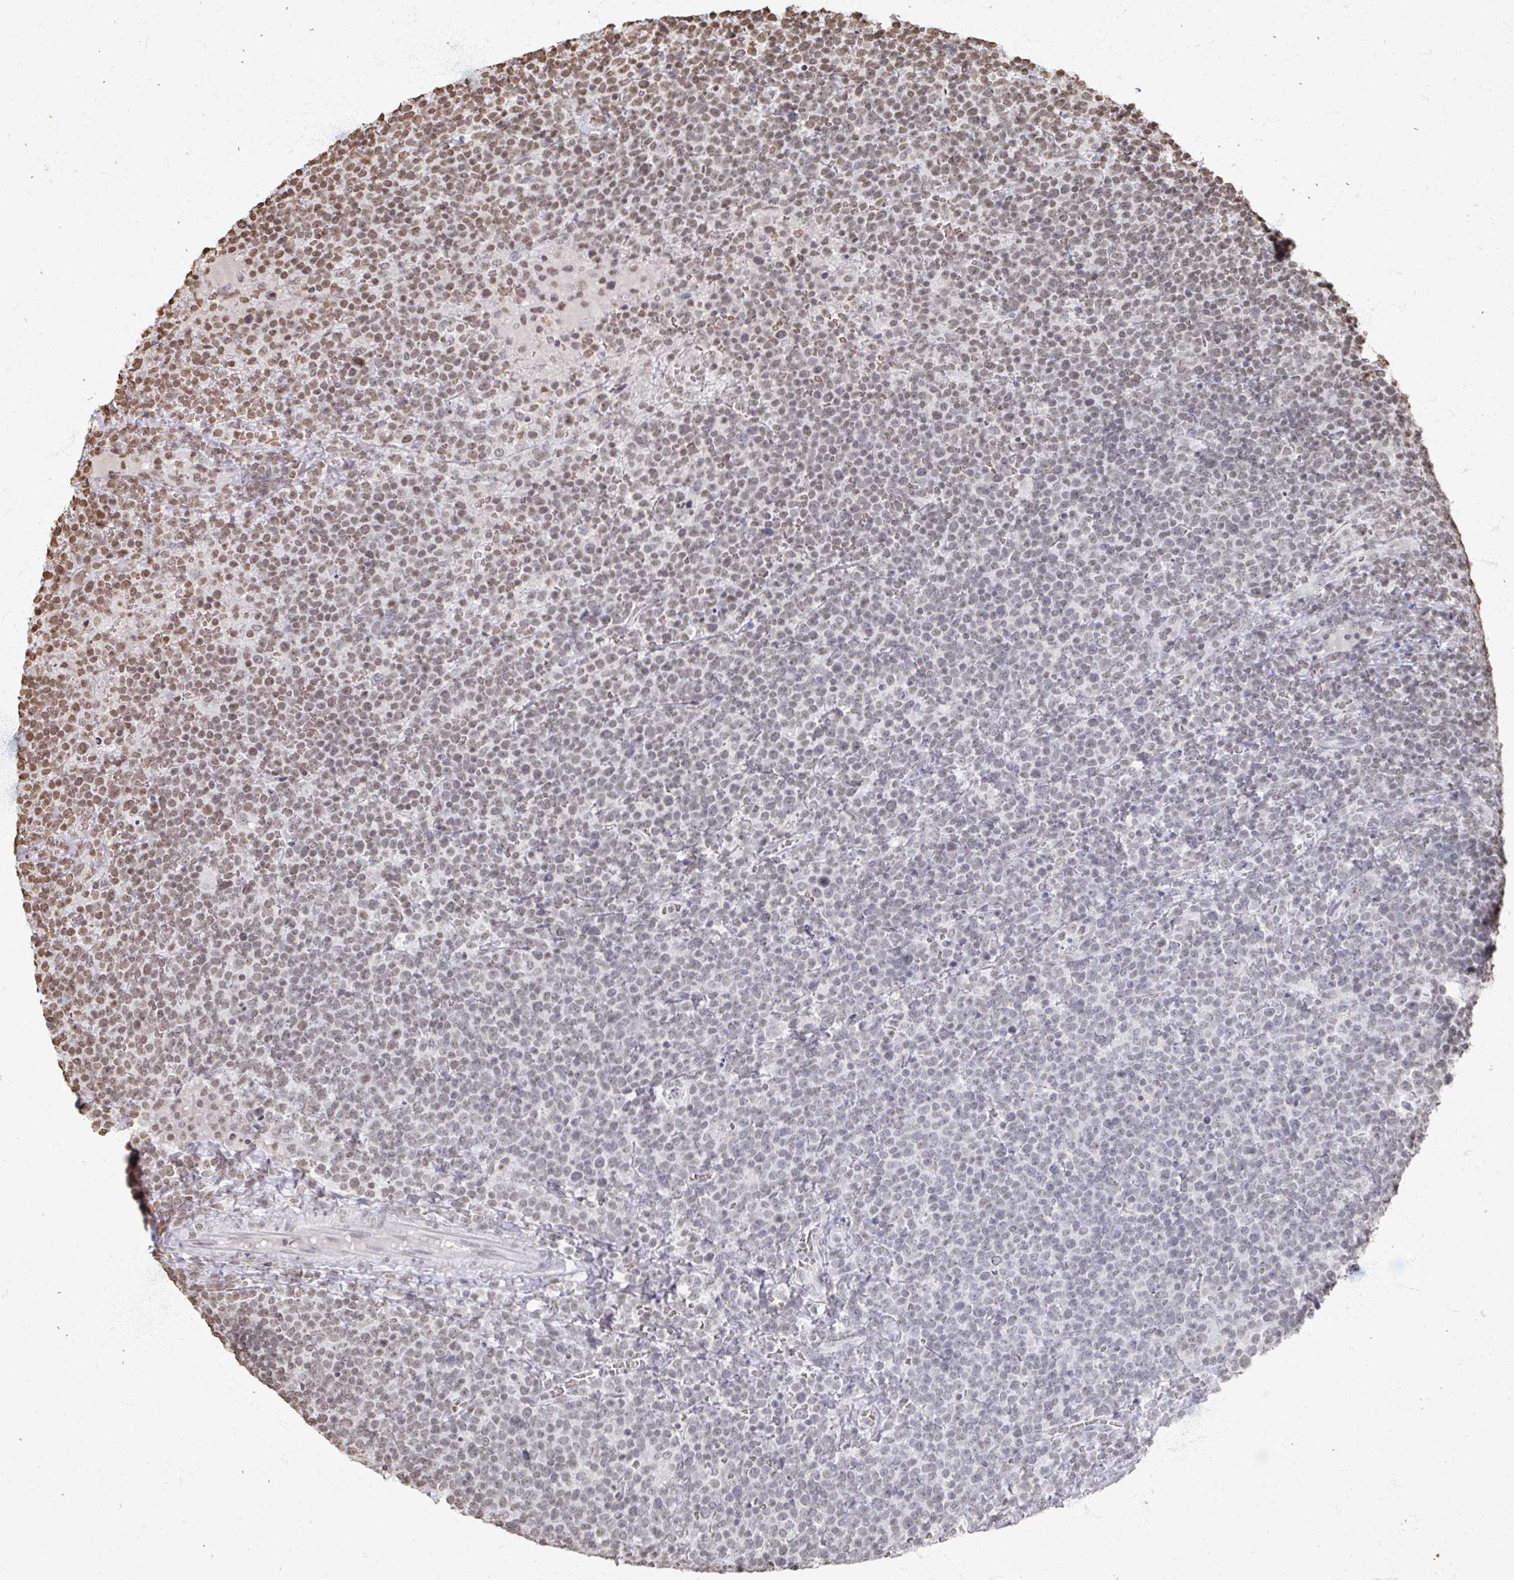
{"staining": {"intensity": "weak", "quantity": "<25%", "location": "nuclear"}, "tissue": "lymphoma", "cell_type": "Tumor cells", "image_type": "cancer", "snomed": [{"axis": "morphology", "description": "Malignant lymphoma, non-Hodgkin's type, High grade"}, {"axis": "topography", "description": "Lymph node"}], "caption": "Lymphoma was stained to show a protein in brown. There is no significant staining in tumor cells.", "gene": "DCUN1D5", "patient": {"sex": "male", "age": 61}}